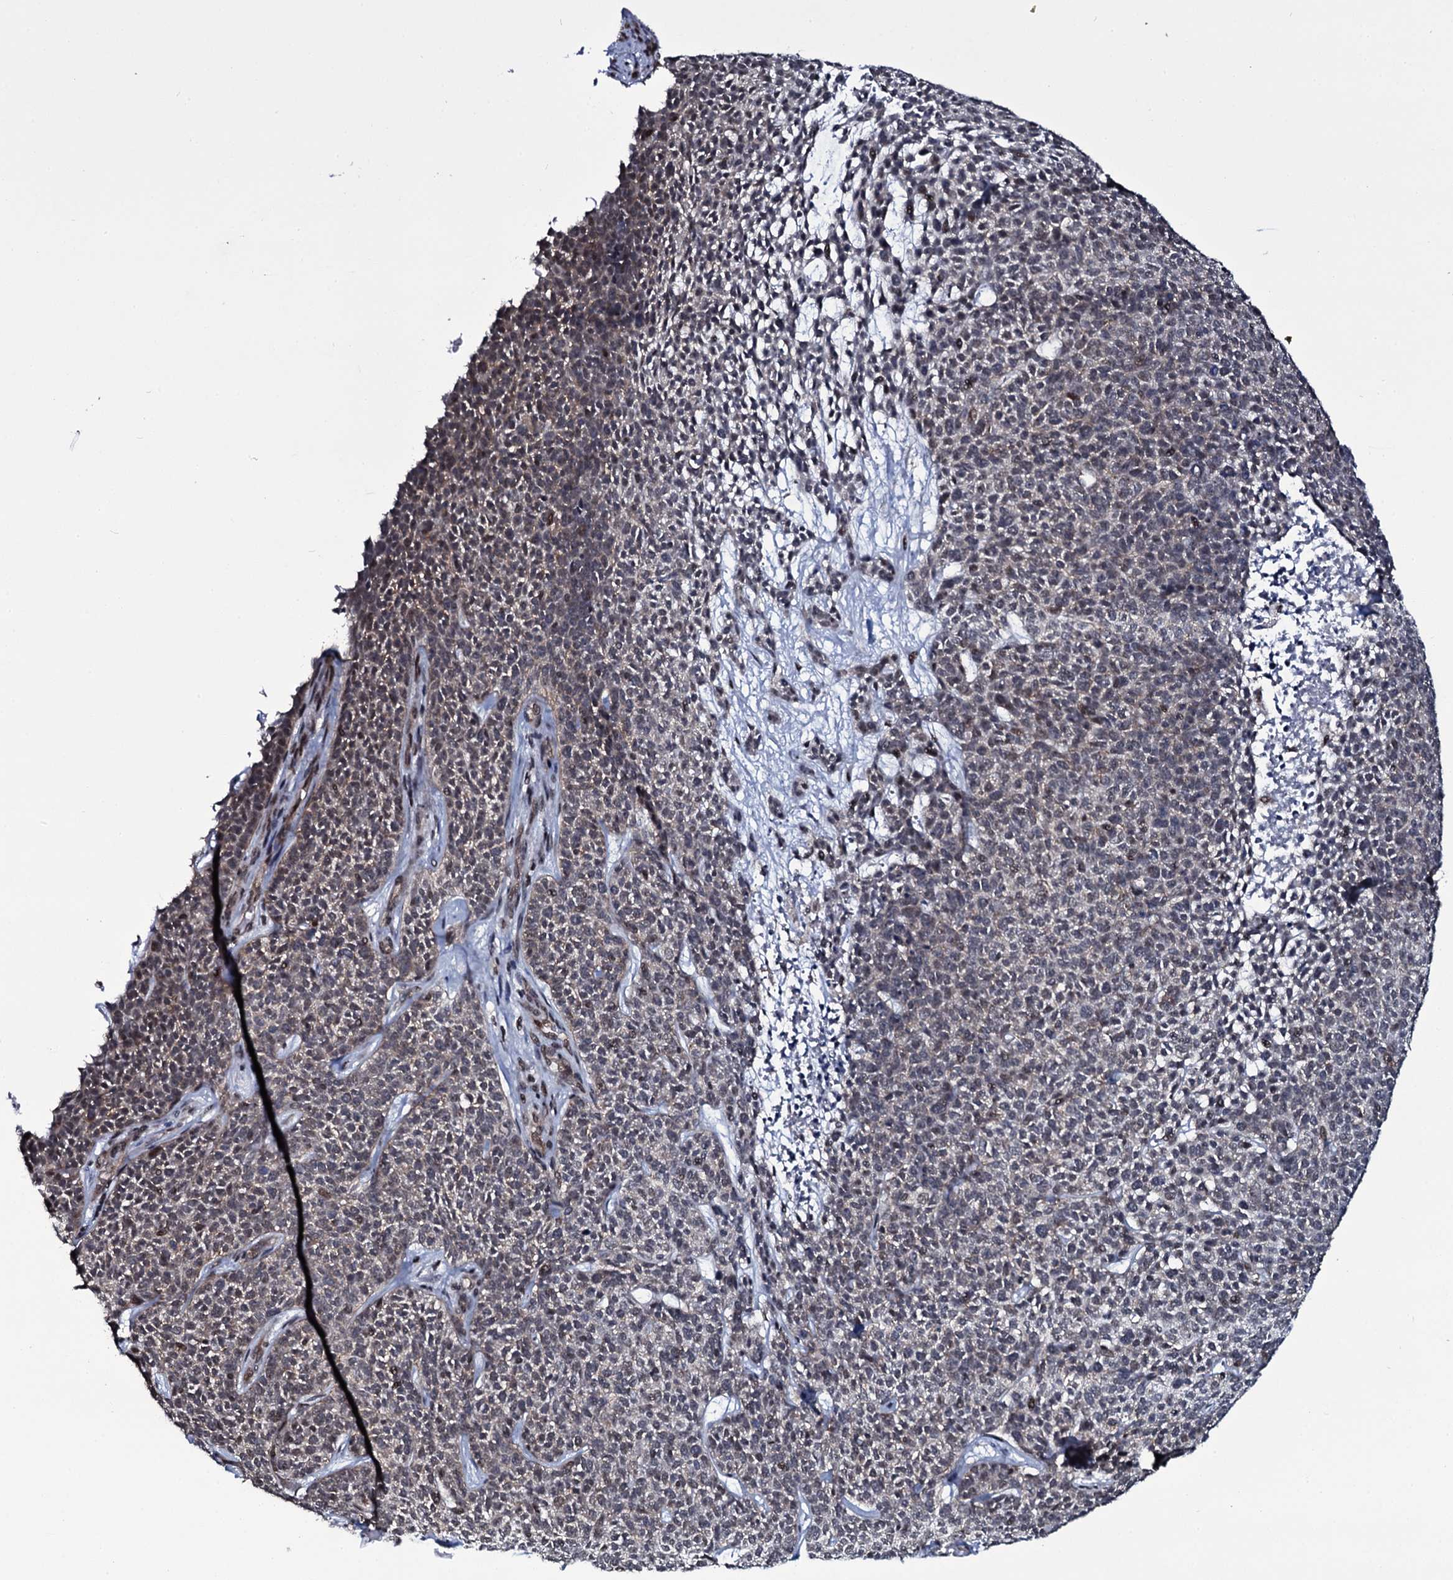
{"staining": {"intensity": "weak", "quantity": "25%-75%", "location": "cytoplasmic/membranous"}, "tissue": "skin cancer", "cell_type": "Tumor cells", "image_type": "cancer", "snomed": [{"axis": "morphology", "description": "Basal cell carcinoma"}, {"axis": "topography", "description": "Skin"}], "caption": "High-magnification brightfield microscopy of skin basal cell carcinoma stained with DAB (brown) and counterstained with hematoxylin (blue). tumor cells exhibit weak cytoplasmic/membranous expression is identified in approximately25%-75% of cells.", "gene": "SH2D4B", "patient": {"sex": "female", "age": 84}}